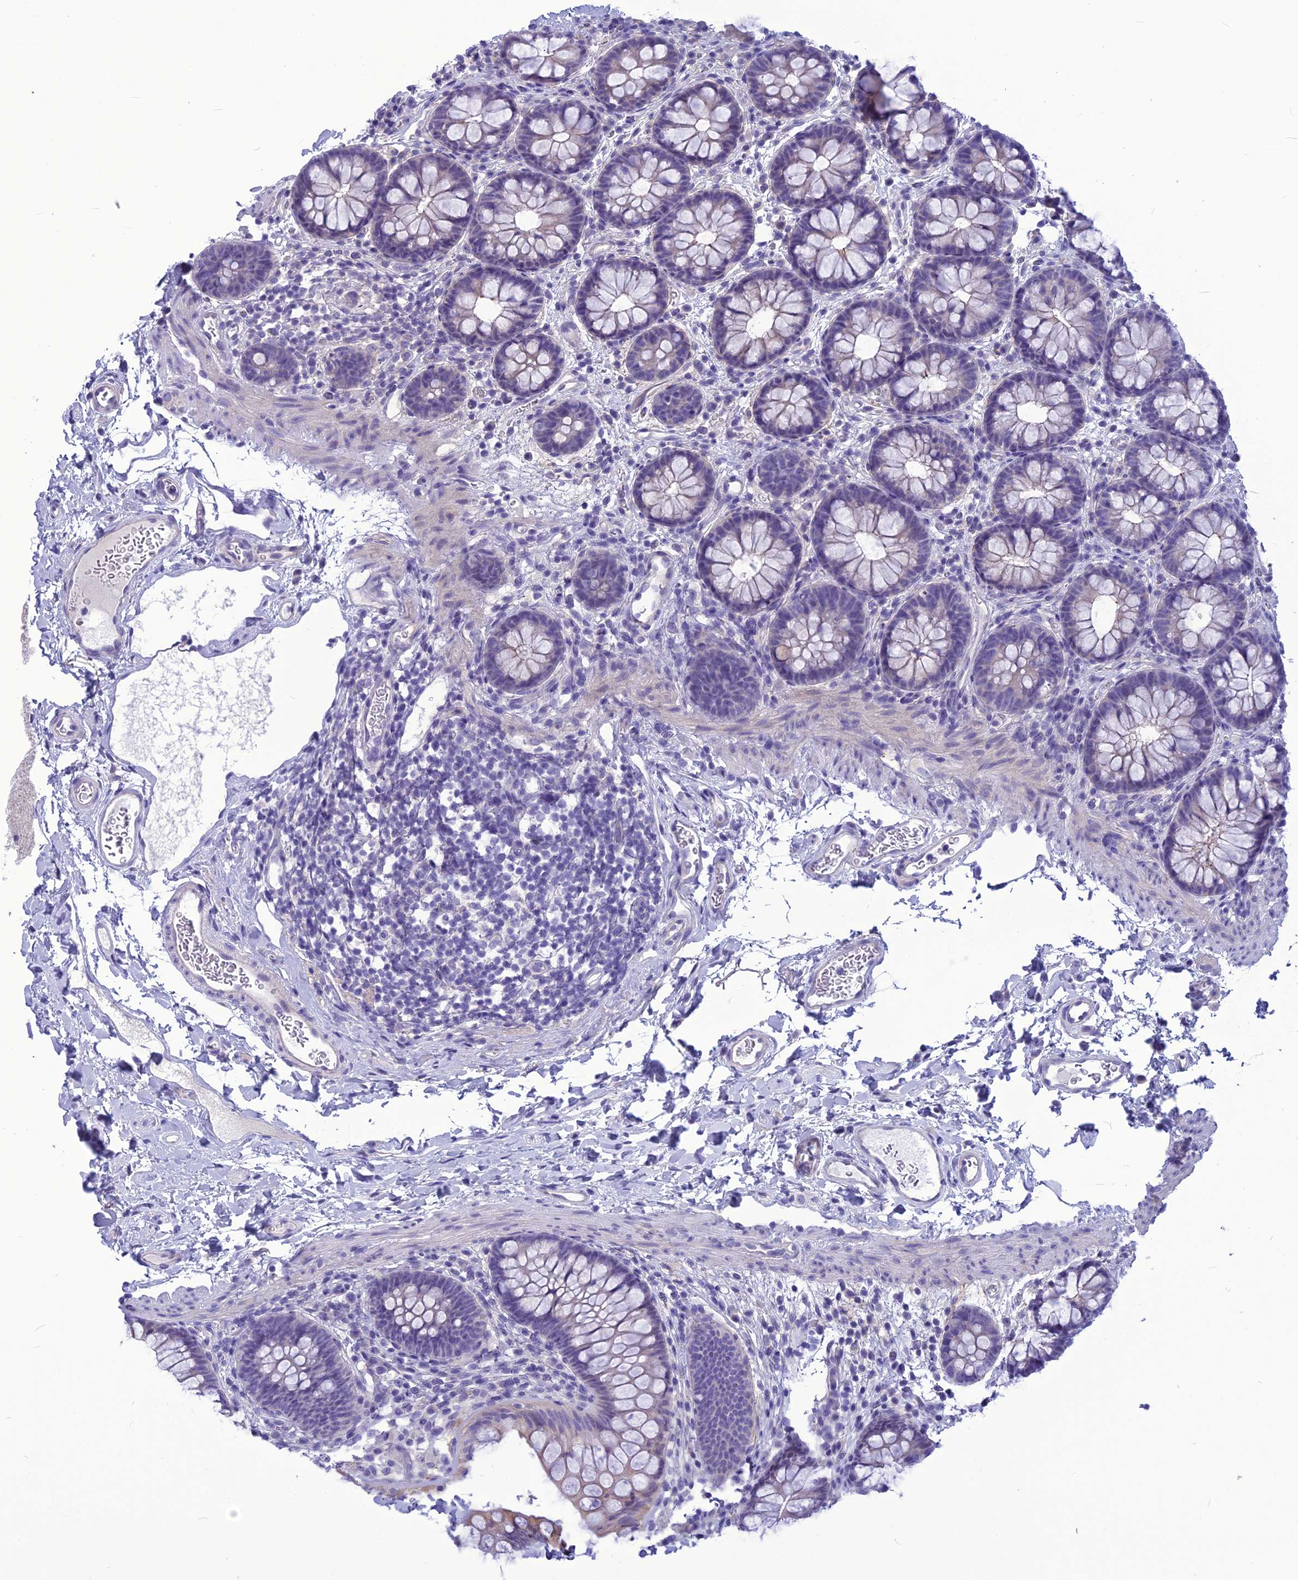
{"staining": {"intensity": "negative", "quantity": "none", "location": "none"}, "tissue": "colon", "cell_type": "Endothelial cells", "image_type": "normal", "snomed": [{"axis": "morphology", "description": "Normal tissue, NOS"}, {"axis": "topography", "description": "Colon"}], "caption": "IHC micrograph of normal colon: human colon stained with DAB (3,3'-diaminobenzidine) exhibits no significant protein expression in endothelial cells.", "gene": "BBS2", "patient": {"sex": "female", "age": 62}}